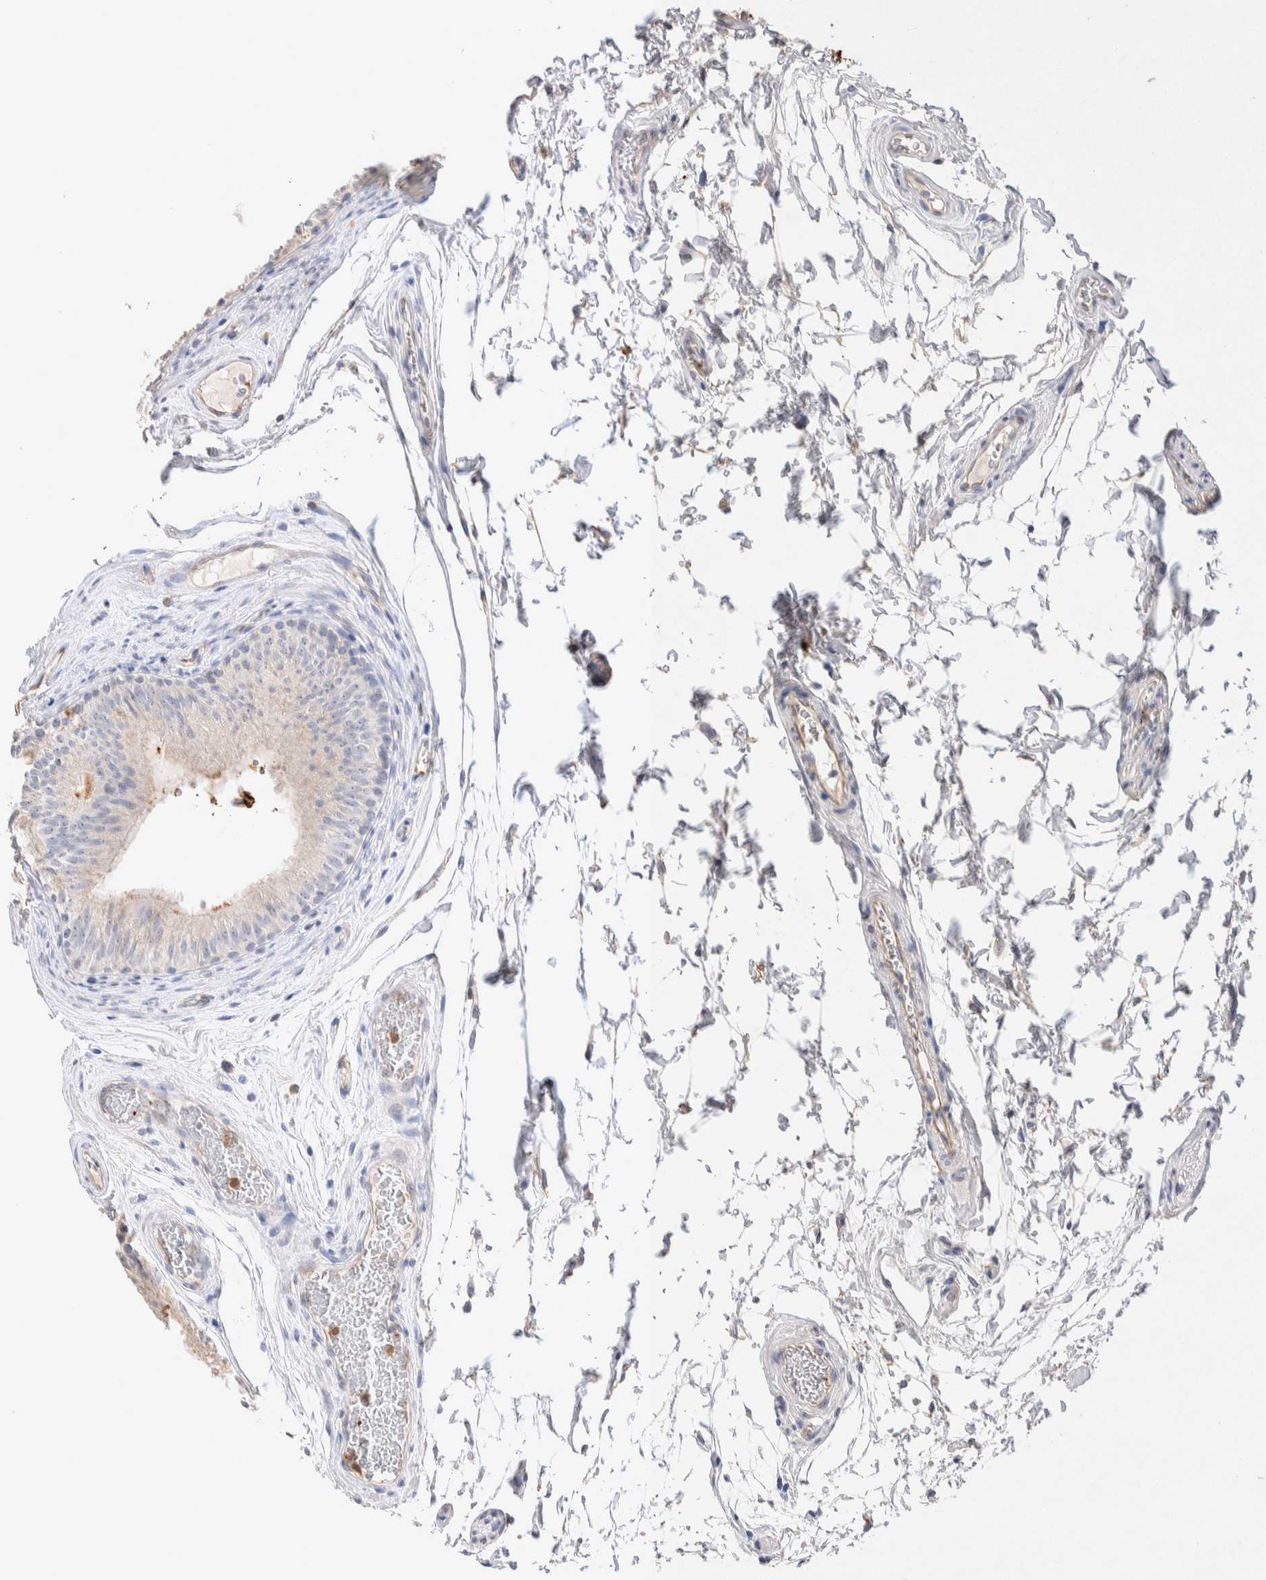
{"staining": {"intensity": "moderate", "quantity": "<25%", "location": "cytoplasmic/membranous"}, "tissue": "epididymis", "cell_type": "Glandular cells", "image_type": "normal", "snomed": [{"axis": "morphology", "description": "Normal tissue, NOS"}, {"axis": "topography", "description": "Epididymis"}], "caption": "Moderate cytoplasmic/membranous protein expression is present in approximately <25% of glandular cells in epididymis. The staining is performed using DAB (3,3'-diaminobenzidine) brown chromogen to label protein expression. The nuclei are counter-stained blue using hematoxylin.", "gene": "FFAR2", "patient": {"sex": "male", "age": 36}}